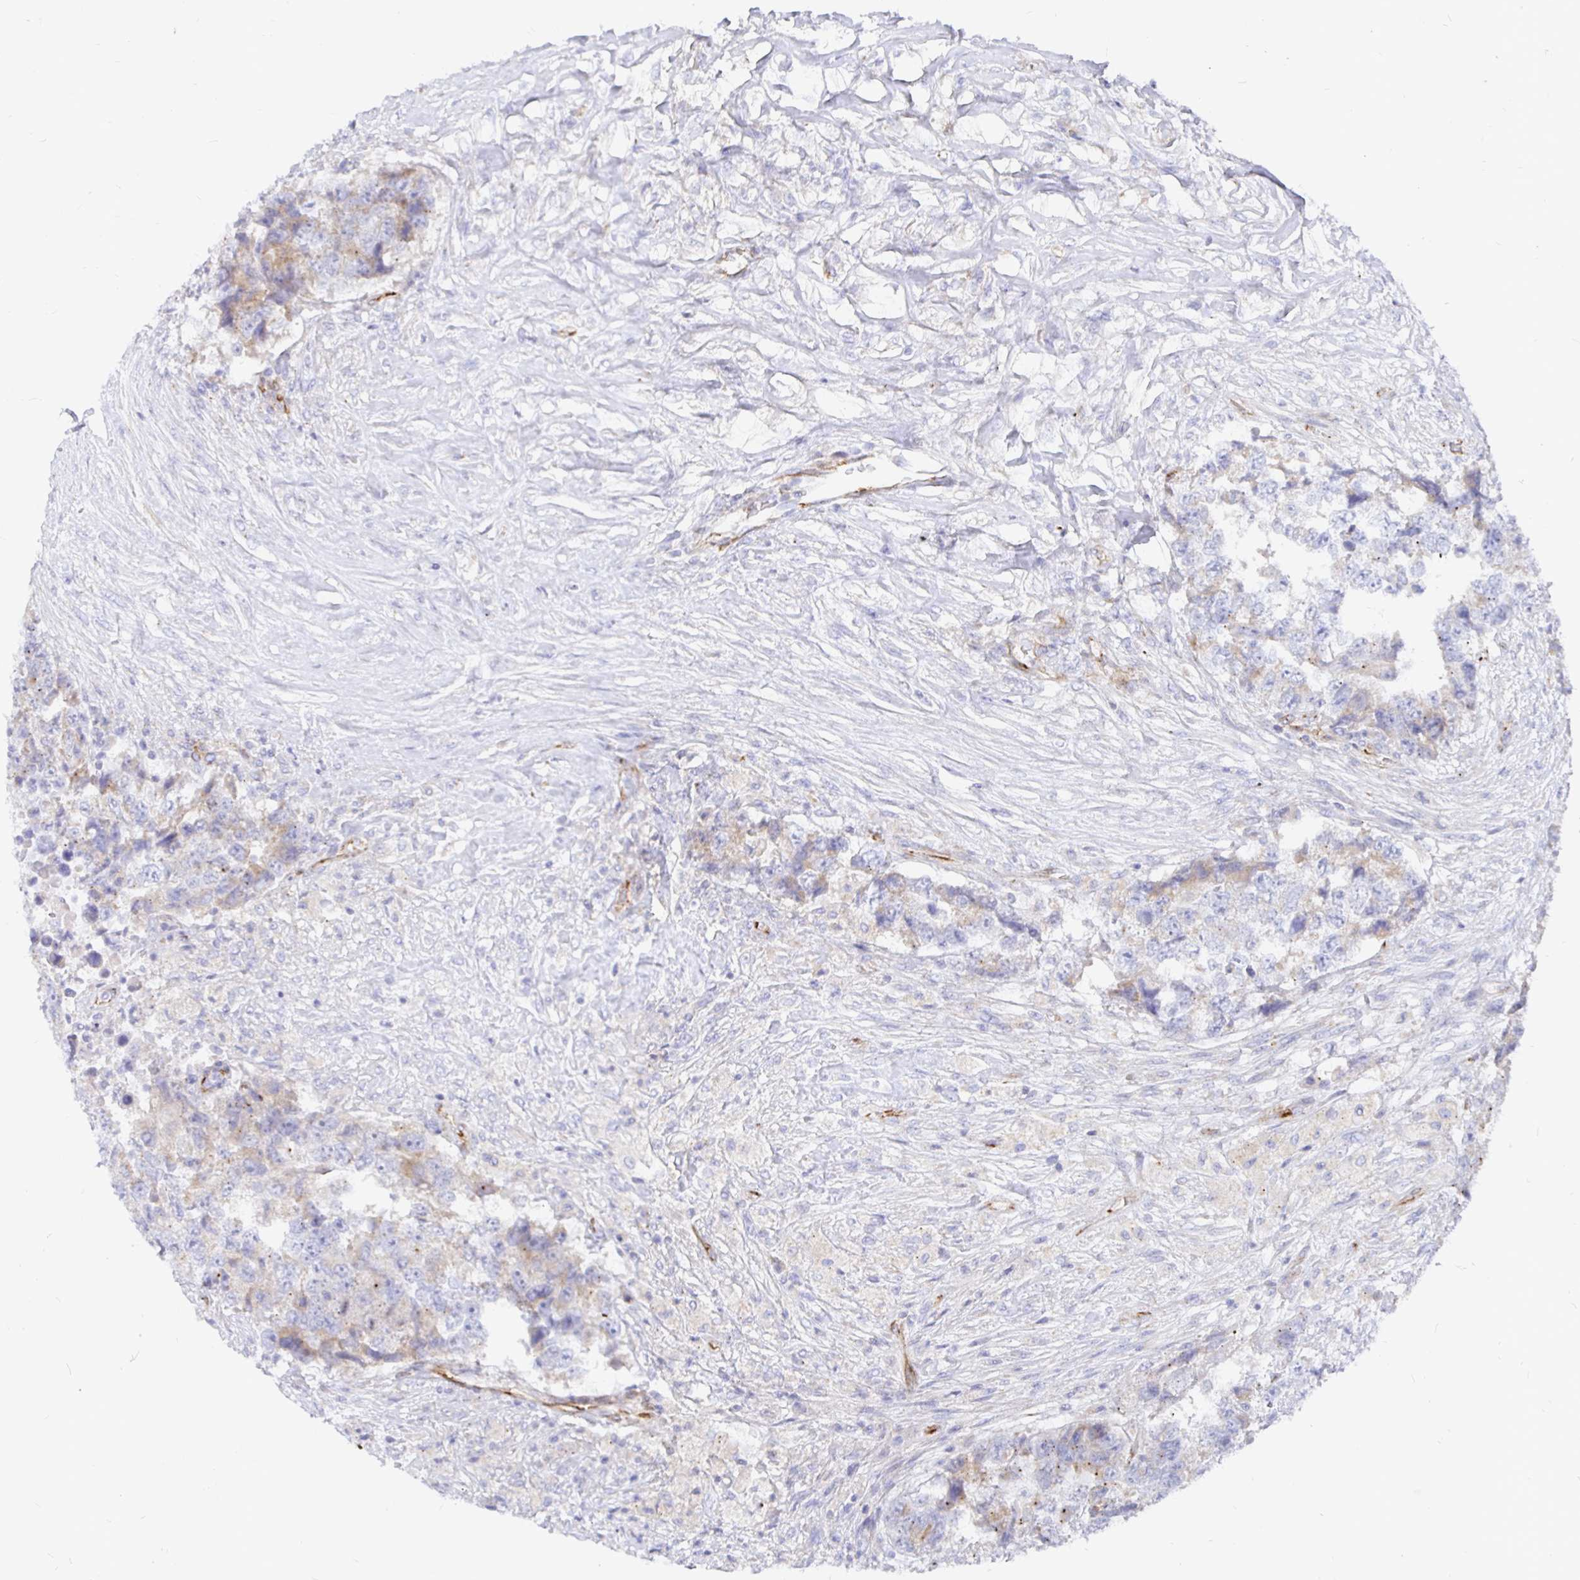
{"staining": {"intensity": "weak", "quantity": "<25%", "location": "cytoplasmic/membranous"}, "tissue": "testis cancer", "cell_type": "Tumor cells", "image_type": "cancer", "snomed": [{"axis": "morphology", "description": "Carcinoma, Embryonal, NOS"}, {"axis": "topography", "description": "Testis"}], "caption": "Immunohistochemical staining of human testis cancer displays no significant staining in tumor cells.", "gene": "COX16", "patient": {"sex": "male", "age": 24}}